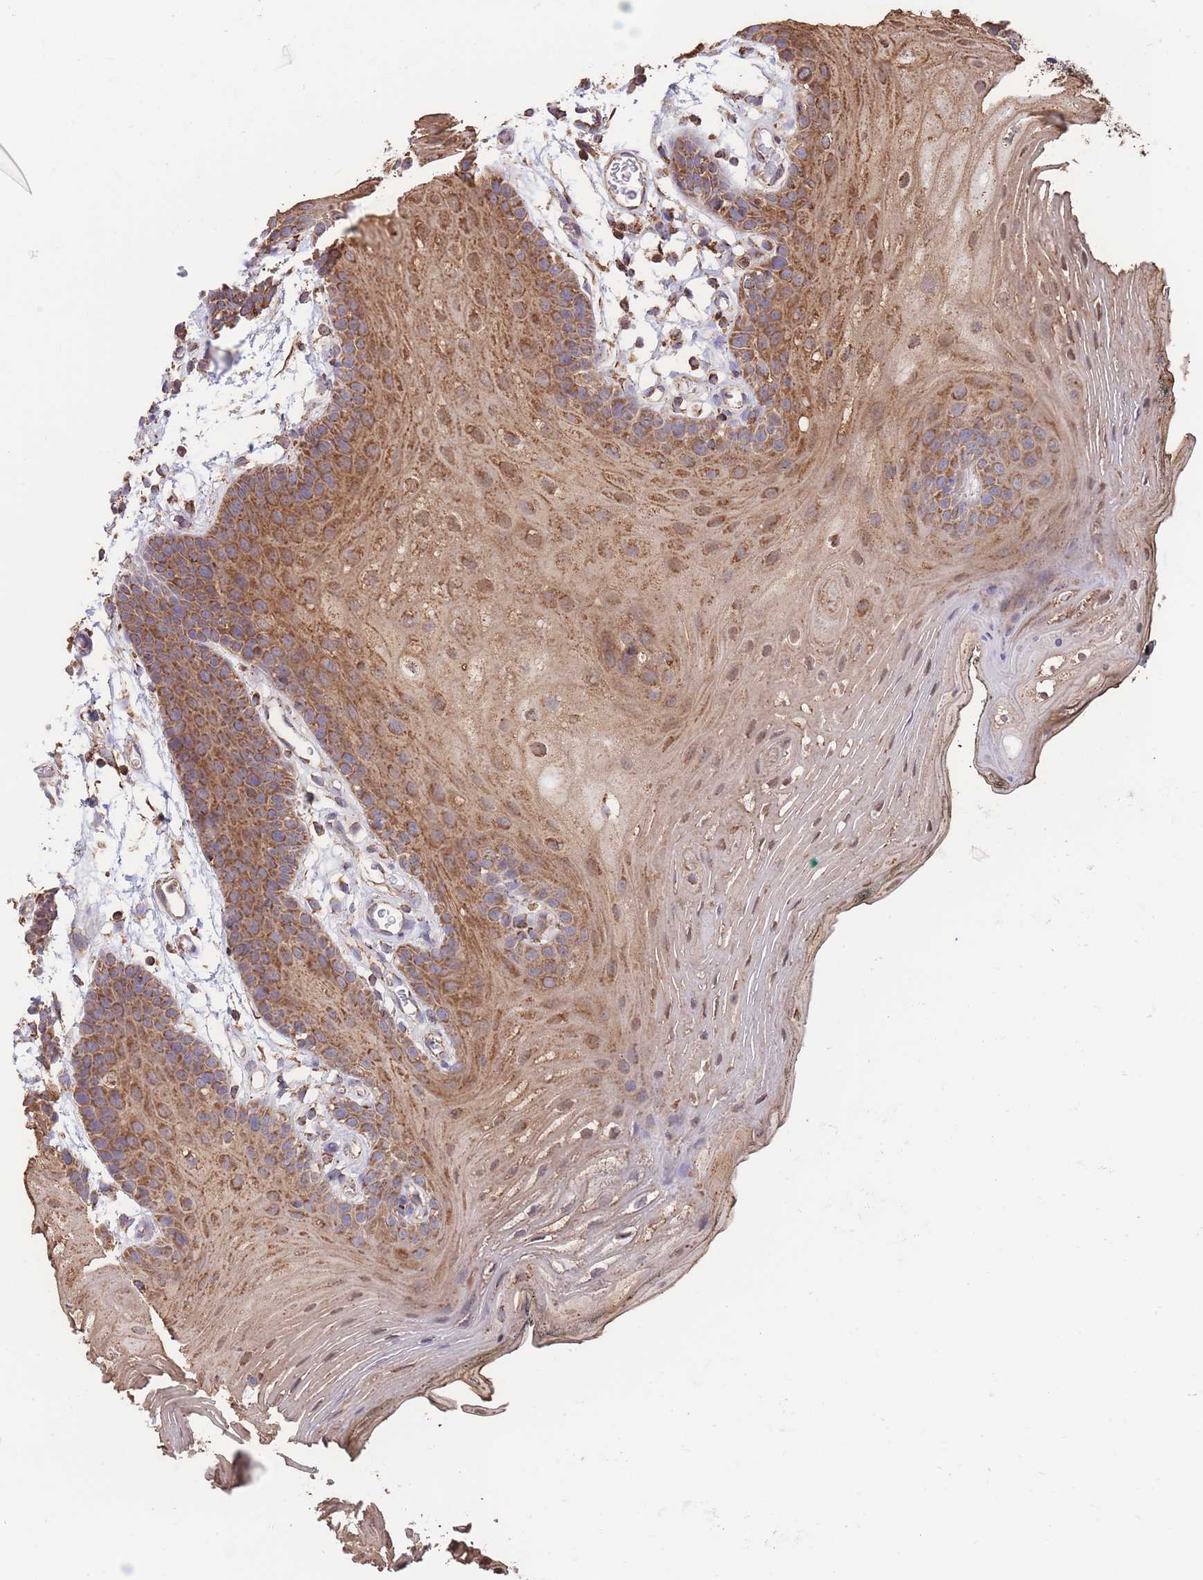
{"staining": {"intensity": "moderate", "quantity": ">75%", "location": "cytoplasmic/membranous"}, "tissue": "oral mucosa", "cell_type": "Squamous epithelial cells", "image_type": "normal", "snomed": [{"axis": "morphology", "description": "Normal tissue, NOS"}, {"axis": "topography", "description": "Oral tissue"}, {"axis": "topography", "description": "Tounge, NOS"}], "caption": "Oral mucosa stained with a brown dye exhibits moderate cytoplasmic/membranous positive positivity in approximately >75% of squamous epithelial cells.", "gene": "FKBP8", "patient": {"sex": "female", "age": 81}}